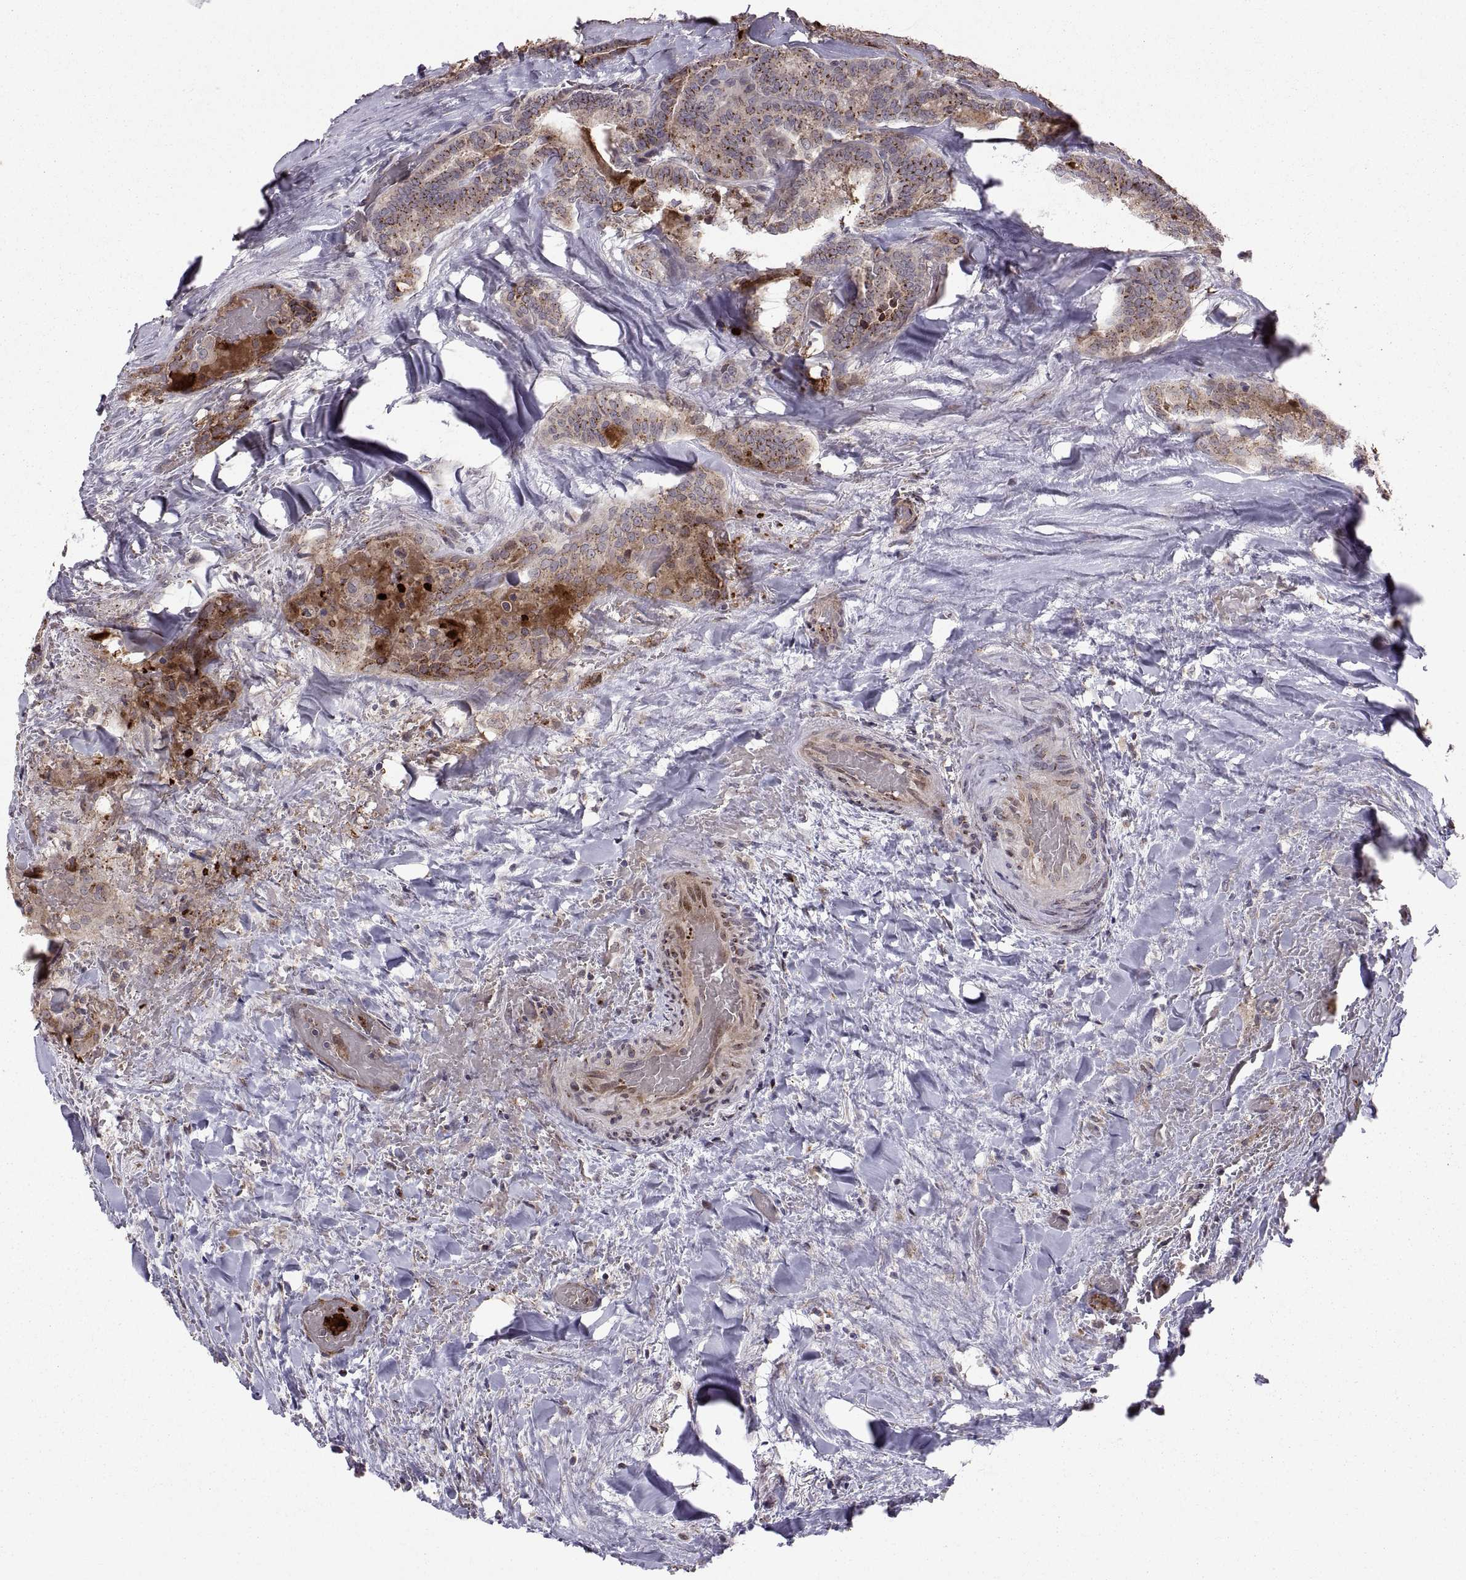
{"staining": {"intensity": "strong", "quantity": ">75%", "location": "cytoplasmic/membranous"}, "tissue": "thyroid cancer", "cell_type": "Tumor cells", "image_type": "cancer", "snomed": [{"axis": "morphology", "description": "Papillary adenocarcinoma, NOS"}, {"axis": "topography", "description": "Thyroid gland"}], "caption": "Thyroid cancer stained with IHC displays strong cytoplasmic/membranous staining in about >75% of tumor cells.", "gene": "TESC", "patient": {"sex": "female", "age": 39}}